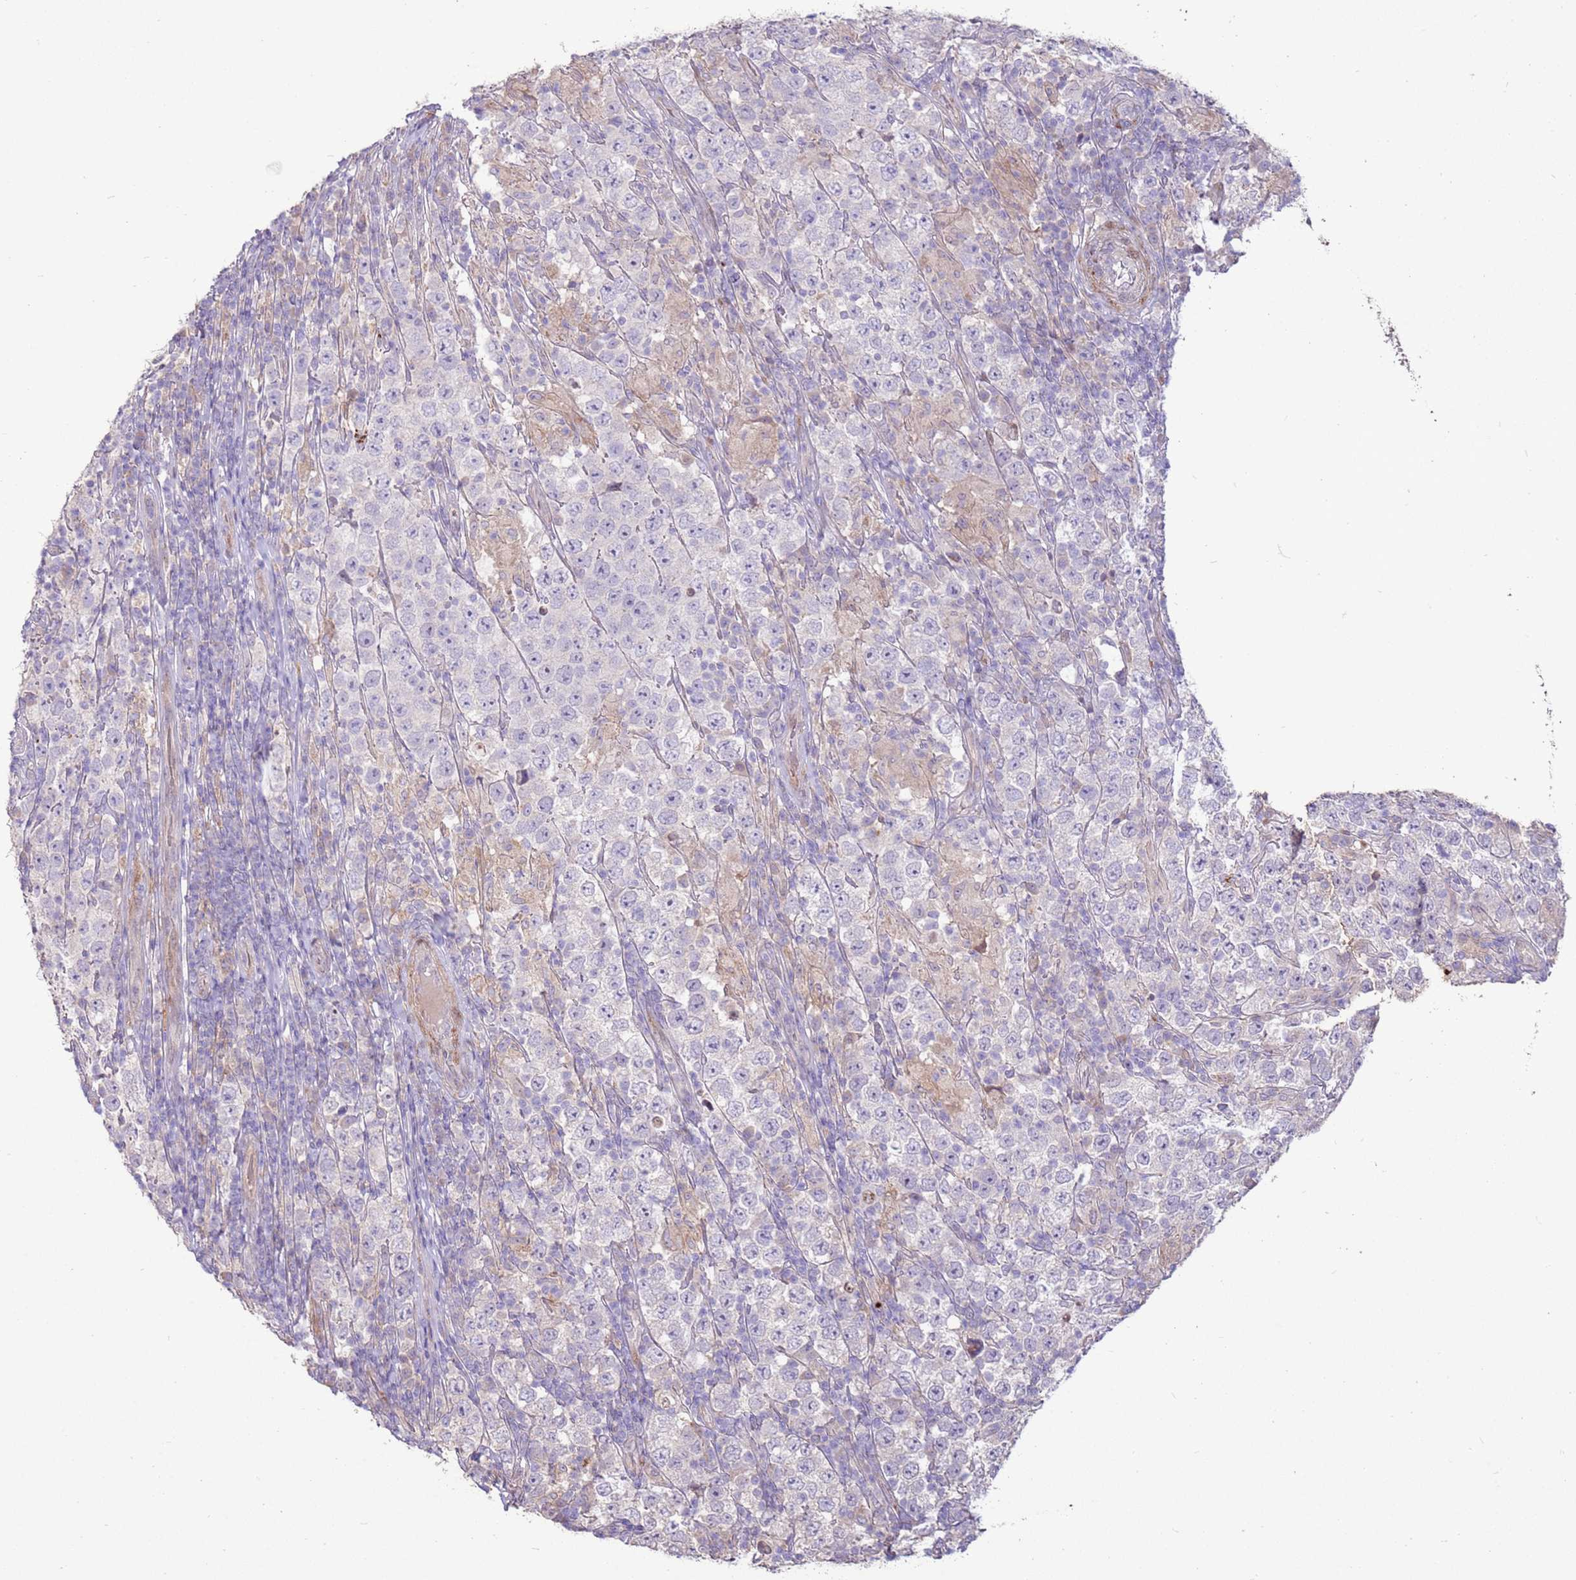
{"staining": {"intensity": "negative", "quantity": "none", "location": "none"}, "tissue": "testis cancer", "cell_type": "Tumor cells", "image_type": "cancer", "snomed": [{"axis": "morphology", "description": "Normal tissue, NOS"}, {"axis": "morphology", "description": "Urothelial carcinoma, High grade"}, {"axis": "morphology", "description": "Seminoma, NOS"}, {"axis": "morphology", "description": "Carcinoma, Embryonal, NOS"}, {"axis": "topography", "description": "Urinary bladder"}, {"axis": "topography", "description": "Testis"}], "caption": "Immunohistochemistry micrograph of neoplastic tissue: human testis cancer (urothelial carcinoma (high-grade)) stained with DAB reveals no significant protein expression in tumor cells.", "gene": "LGI4", "patient": {"sex": "male", "age": 41}}